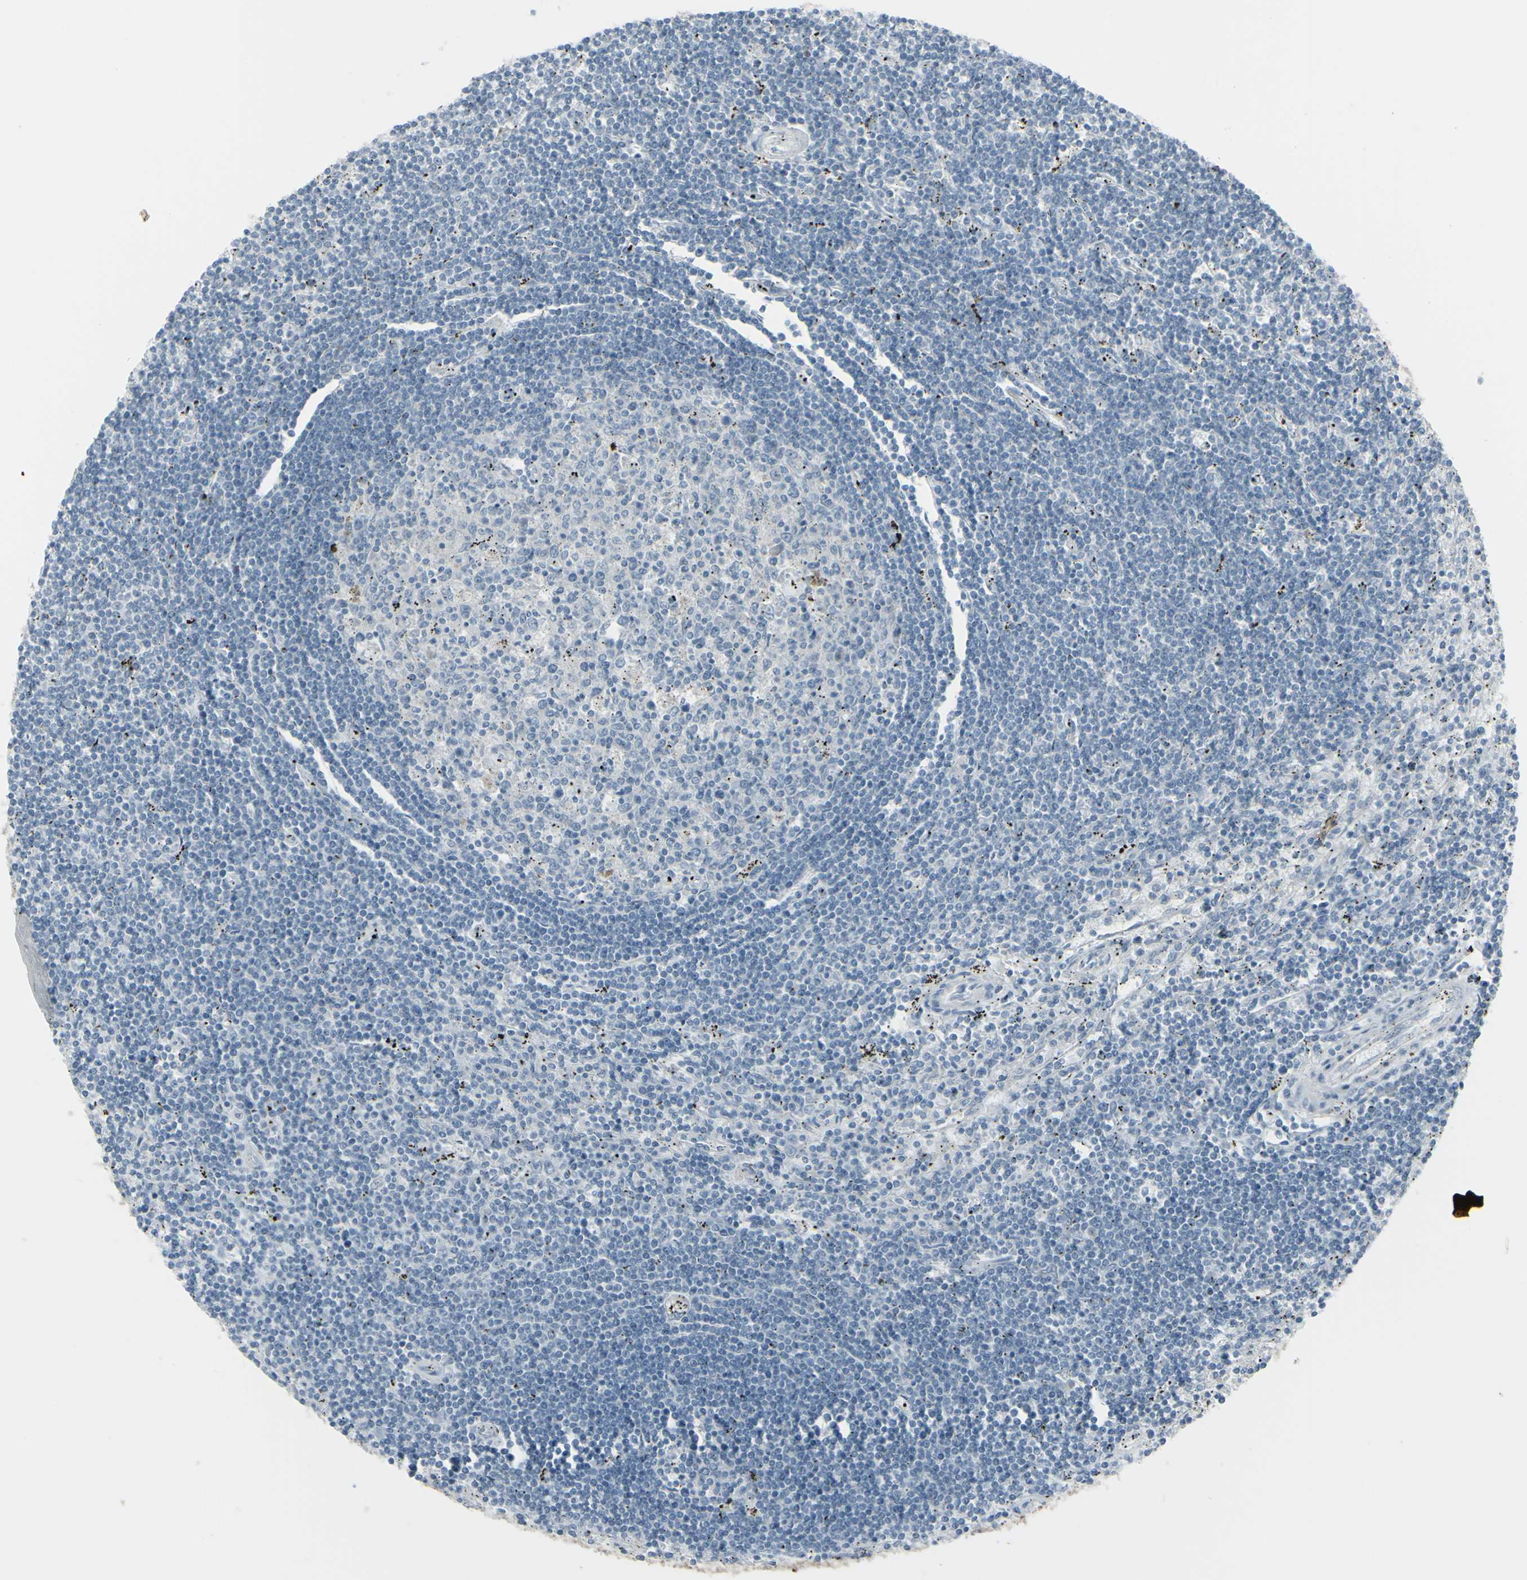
{"staining": {"intensity": "negative", "quantity": "none", "location": "none"}, "tissue": "lymphoma", "cell_type": "Tumor cells", "image_type": "cancer", "snomed": [{"axis": "morphology", "description": "Malignant lymphoma, non-Hodgkin's type, Low grade"}, {"axis": "topography", "description": "Spleen"}], "caption": "High power microscopy histopathology image of an immunohistochemistry (IHC) histopathology image of lymphoma, revealing no significant expression in tumor cells.", "gene": "RAB3A", "patient": {"sex": "male", "age": 76}}